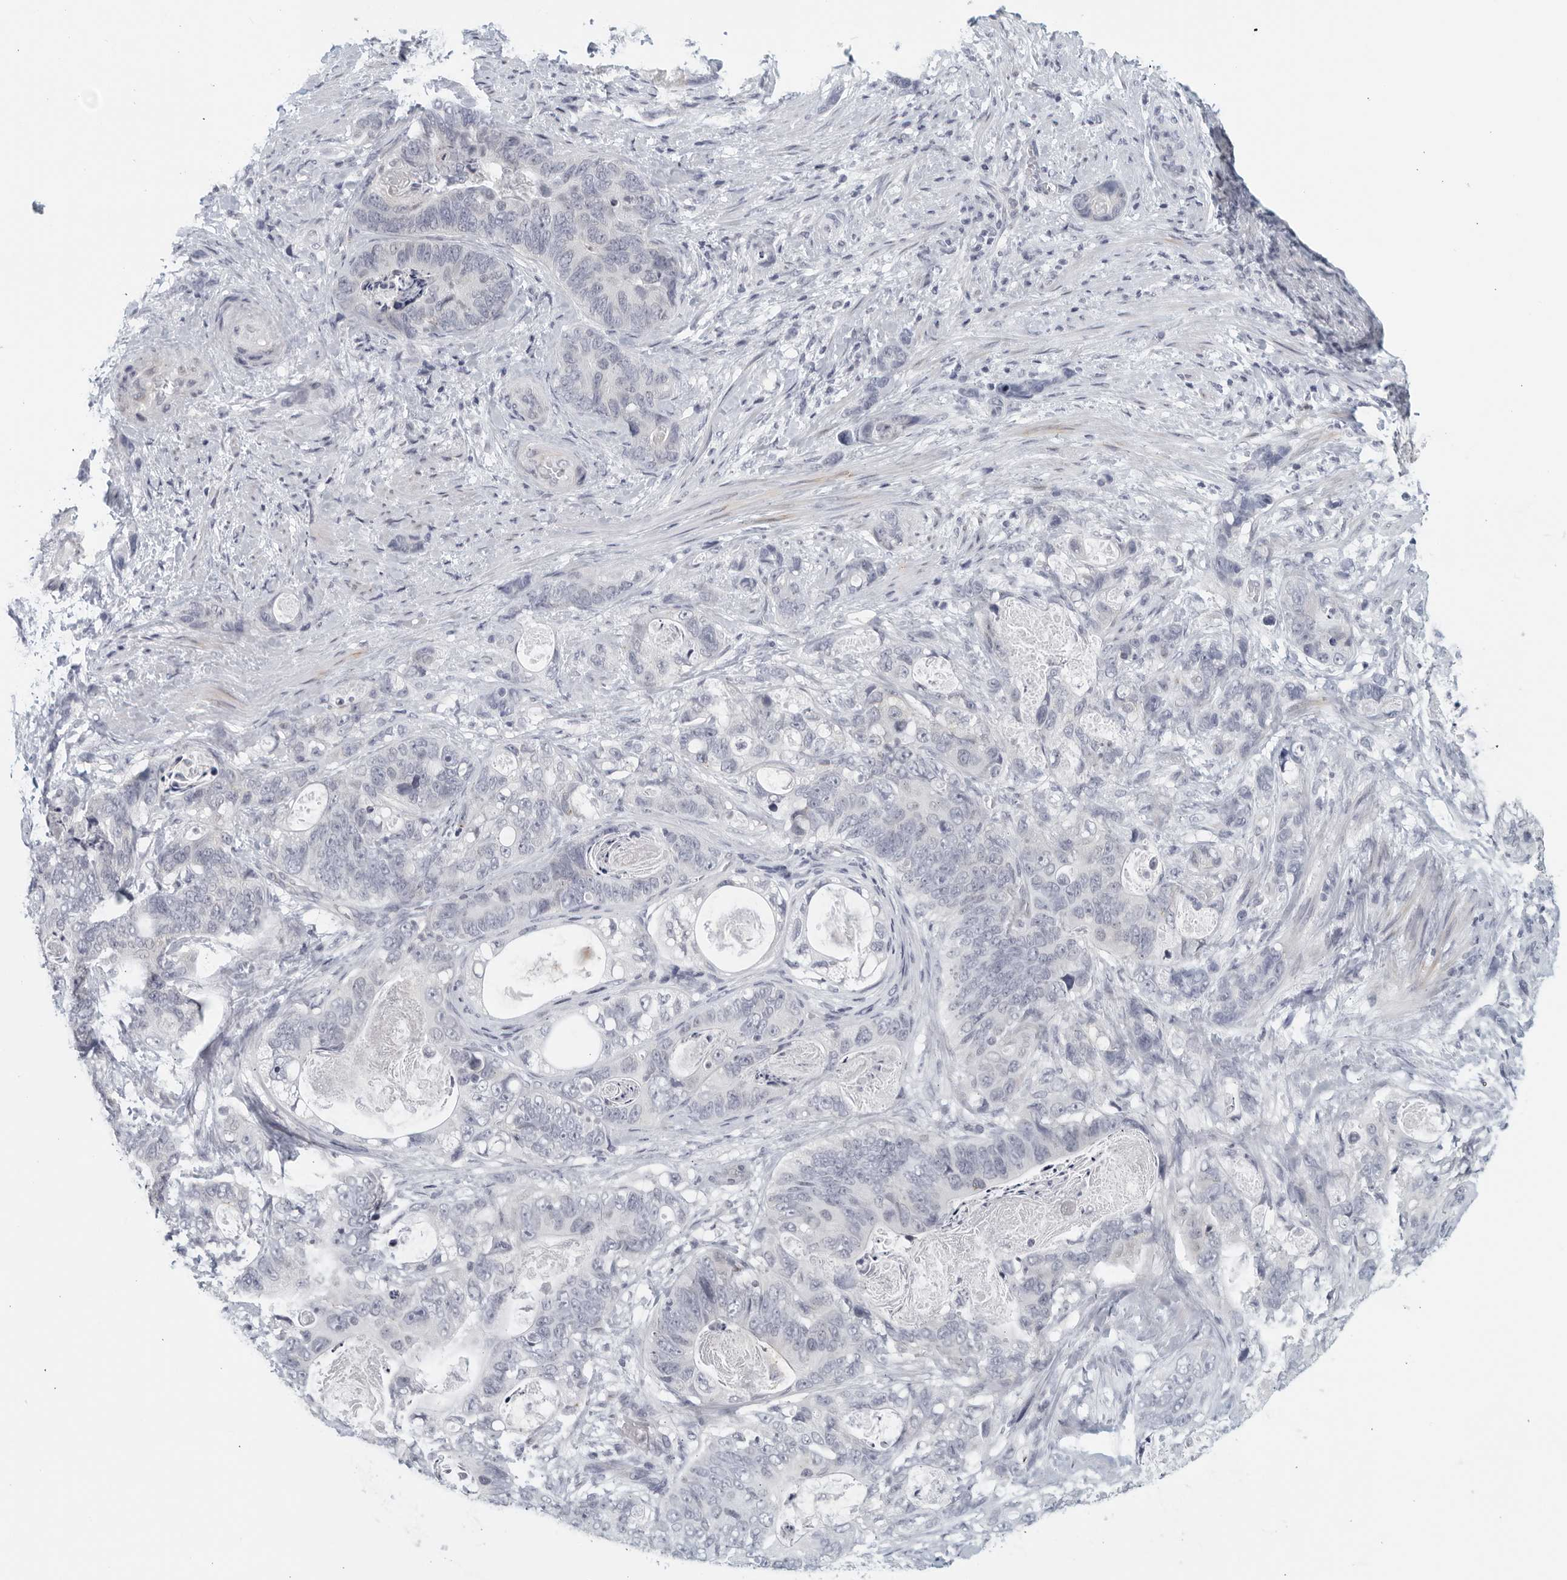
{"staining": {"intensity": "negative", "quantity": "none", "location": "none"}, "tissue": "stomach cancer", "cell_type": "Tumor cells", "image_type": "cancer", "snomed": [{"axis": "morphology", "description": "Normal tissue, NOS"}, {"axis": "morphology", "description": "Adenocarcinoma, NOS"}, {"axis": "topography", "description": "Stomach"}], "caption": "Tumor cells are negative for protein expression in human adenocarcinoma (stomach).", "gene": "MATN1", "patient": {"sex": "female", "age": 89}}